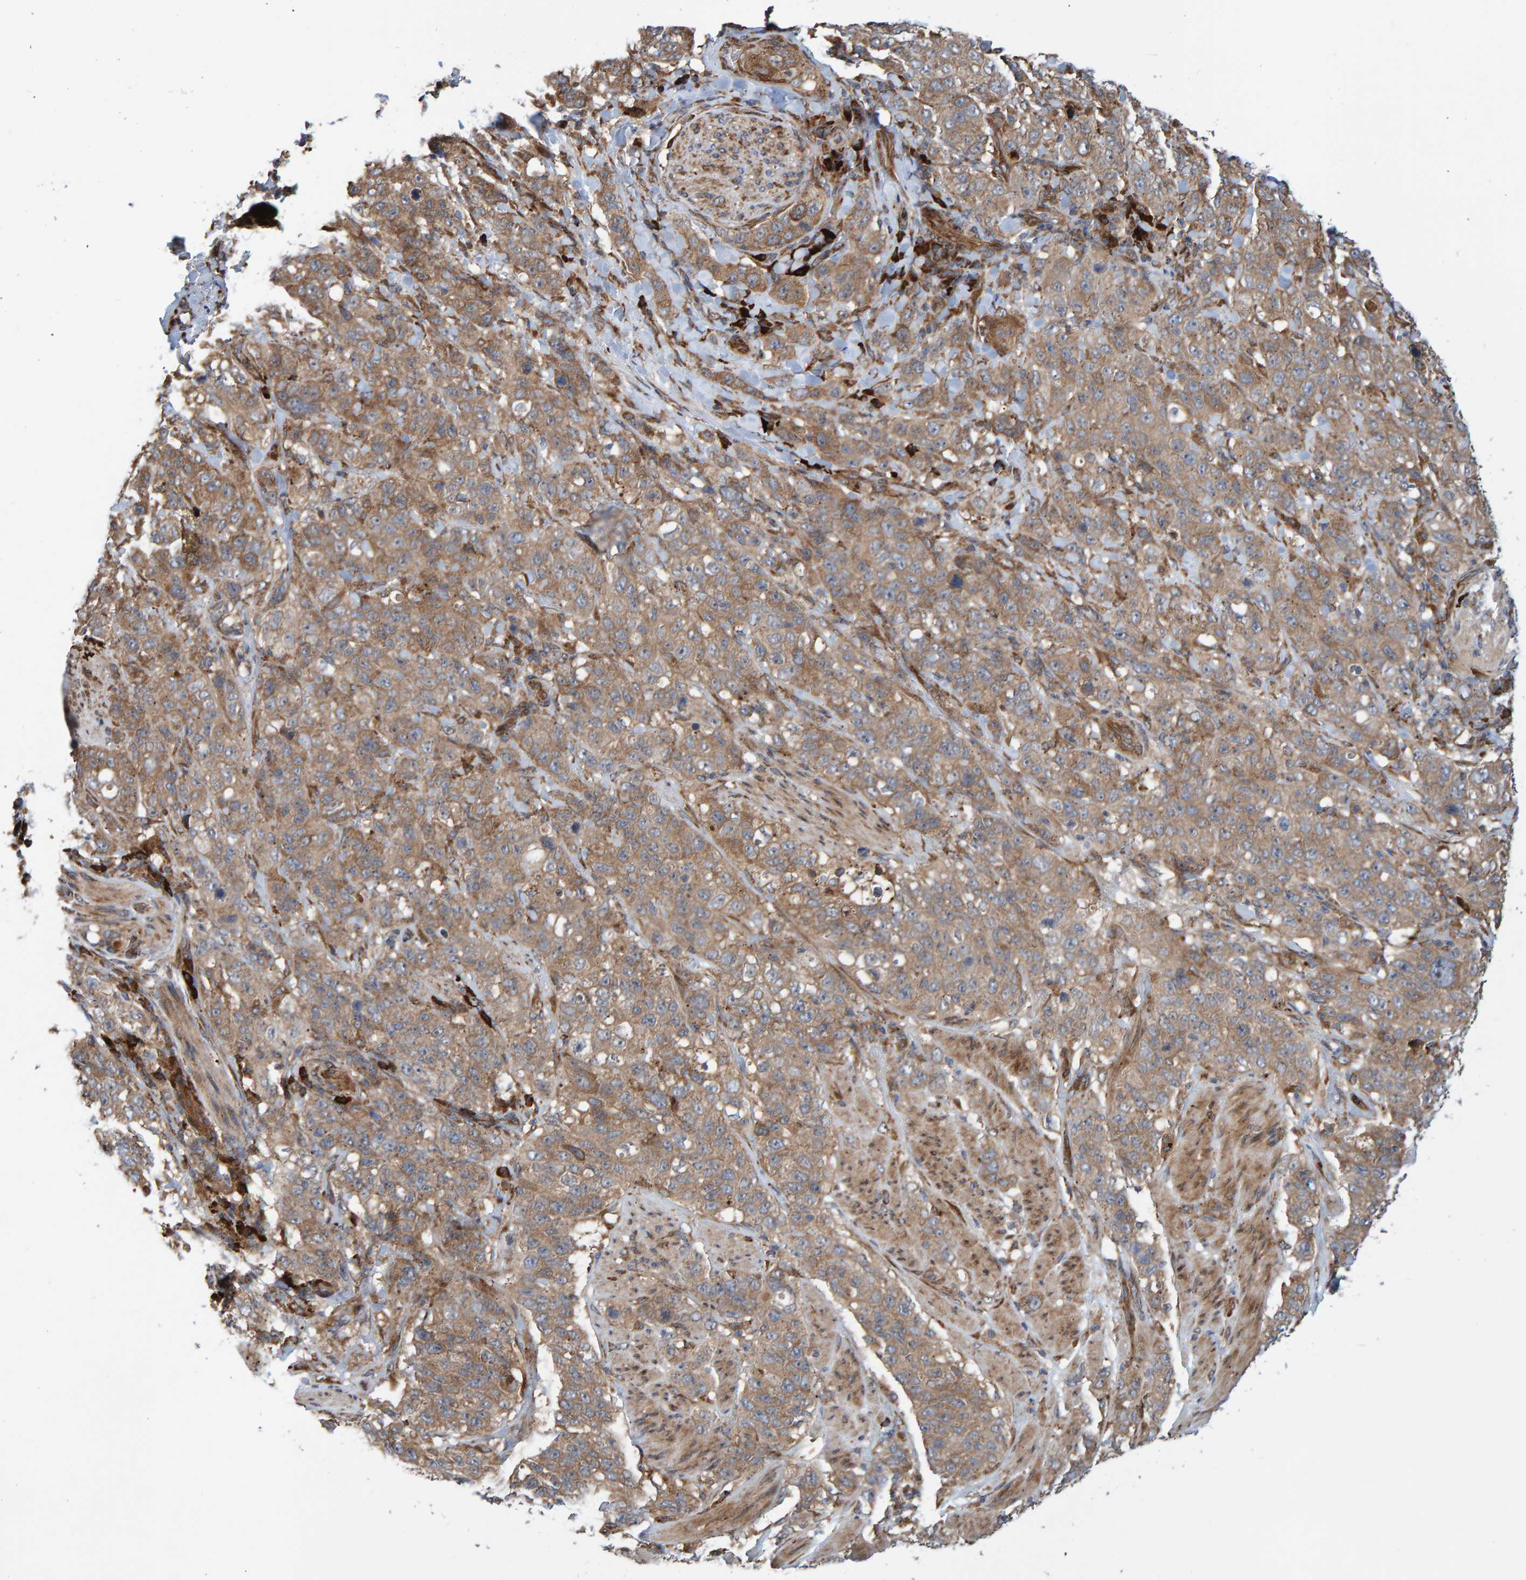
{"staining": {"intensity": "weak", "quantity": ">75%", "location": "cytoplasmic/membranous"}, "tissue": "stomach cancer", "cell_type": "Tumor cells", "image_type": "cancer", "snomed": [{"axis": "morphology", "description": "Adenocarcinoma, NOS"}, {"axis": "topography", "description": "Stomach"}], "caption": "Adenocarcinoma (stomach) stained for a protein (brown) exhibits weak cytoplasmic/membranous positive staining in about >75% of tumor cells.", "gene": "KIAA0753", "patient": {"sex": "male", "age": 48}}